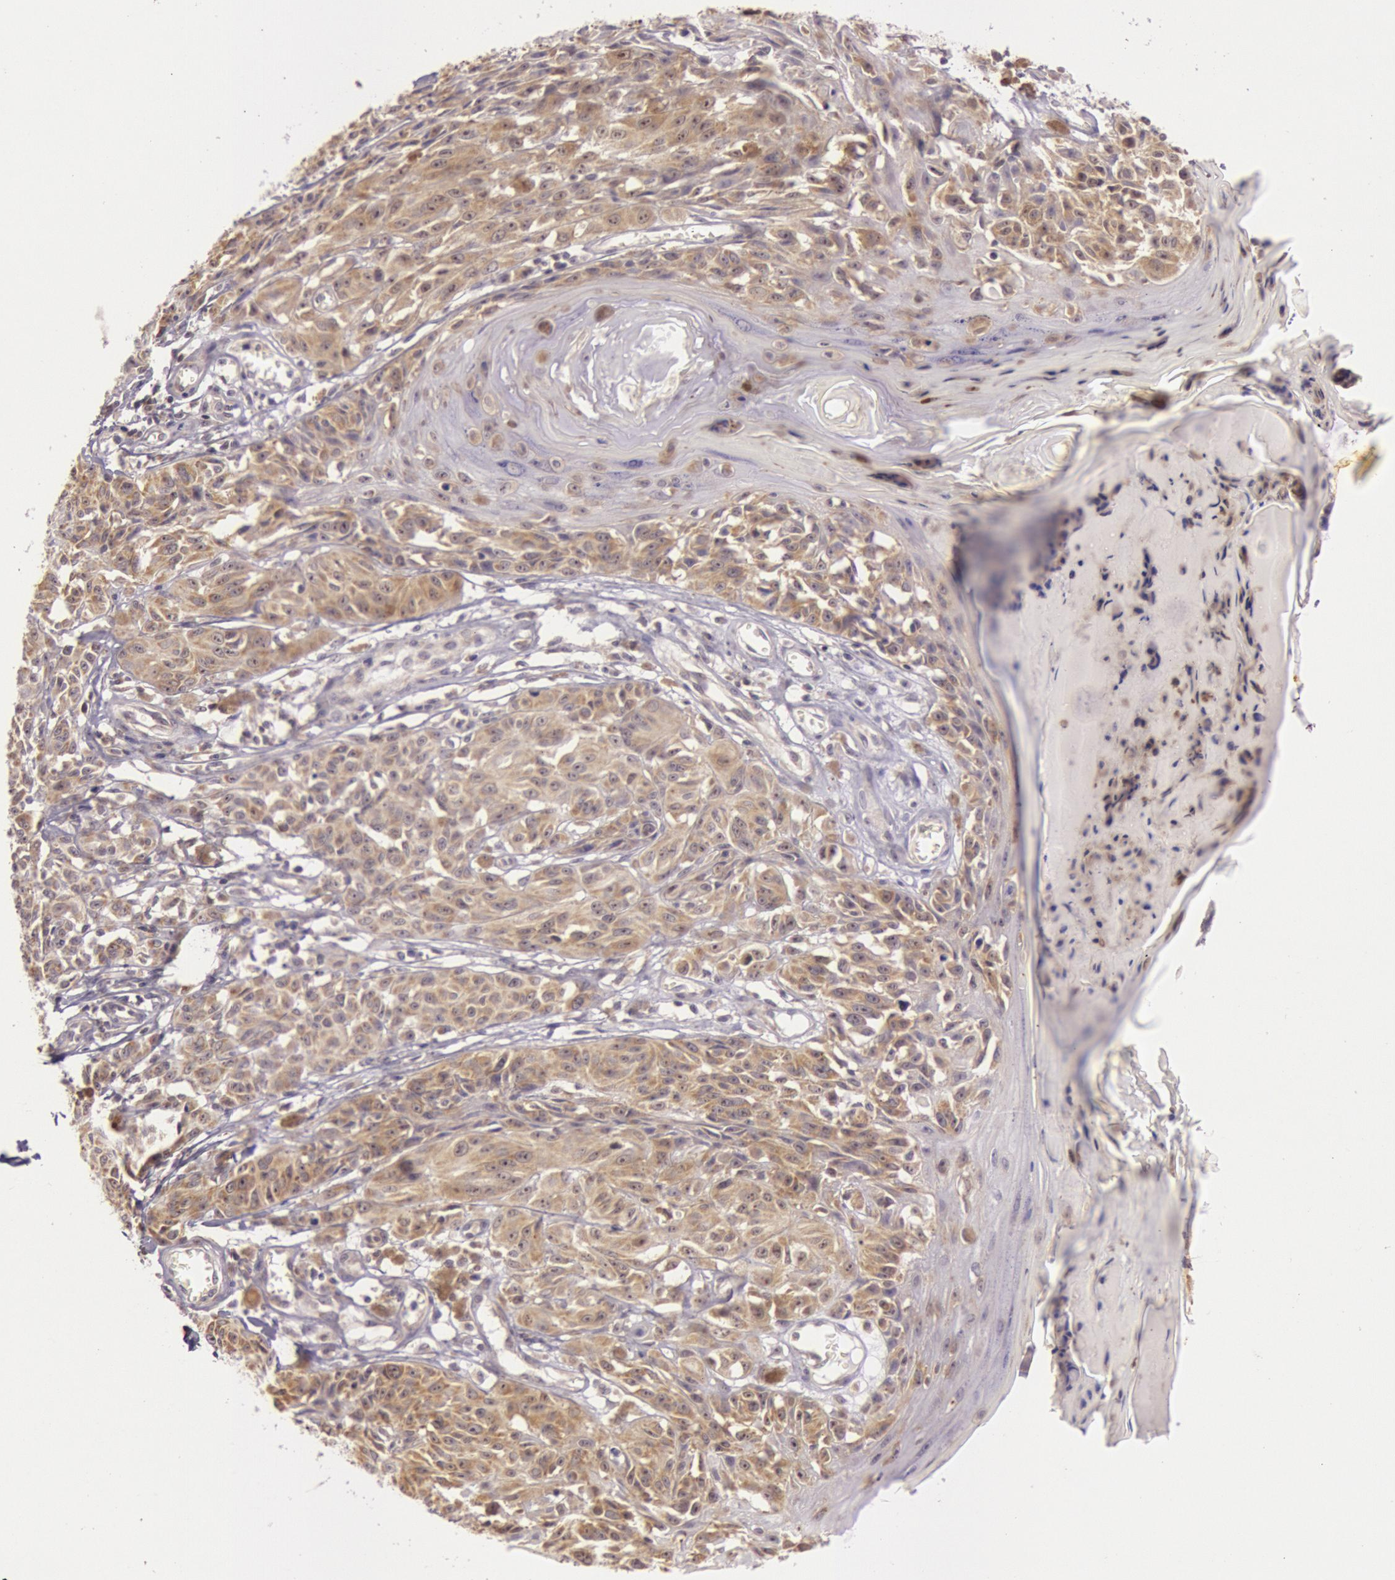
{"staining": {"intensity": "strong", "quantity": ">75%", "location": "cytoplasmic/membranous,nuclear"}, "tissue": "melanoma", "cell_type": "Tumor cells", "image_type": "cancer", "snomed": [{"axis": "morphology", "description": "Malignant melanoma, NOS"}, {"axis": "topography", "description": "Skin"}], "caption": "This micrograph displays immunohistochemistry (IHC) staining of malignant melanoma, with high strong cytoplasmic/membranous and nuclear positivity in approximately >75% of tumor cells.", "gene": "CDK16", "patient": {"sex": "female", "age": 77}}